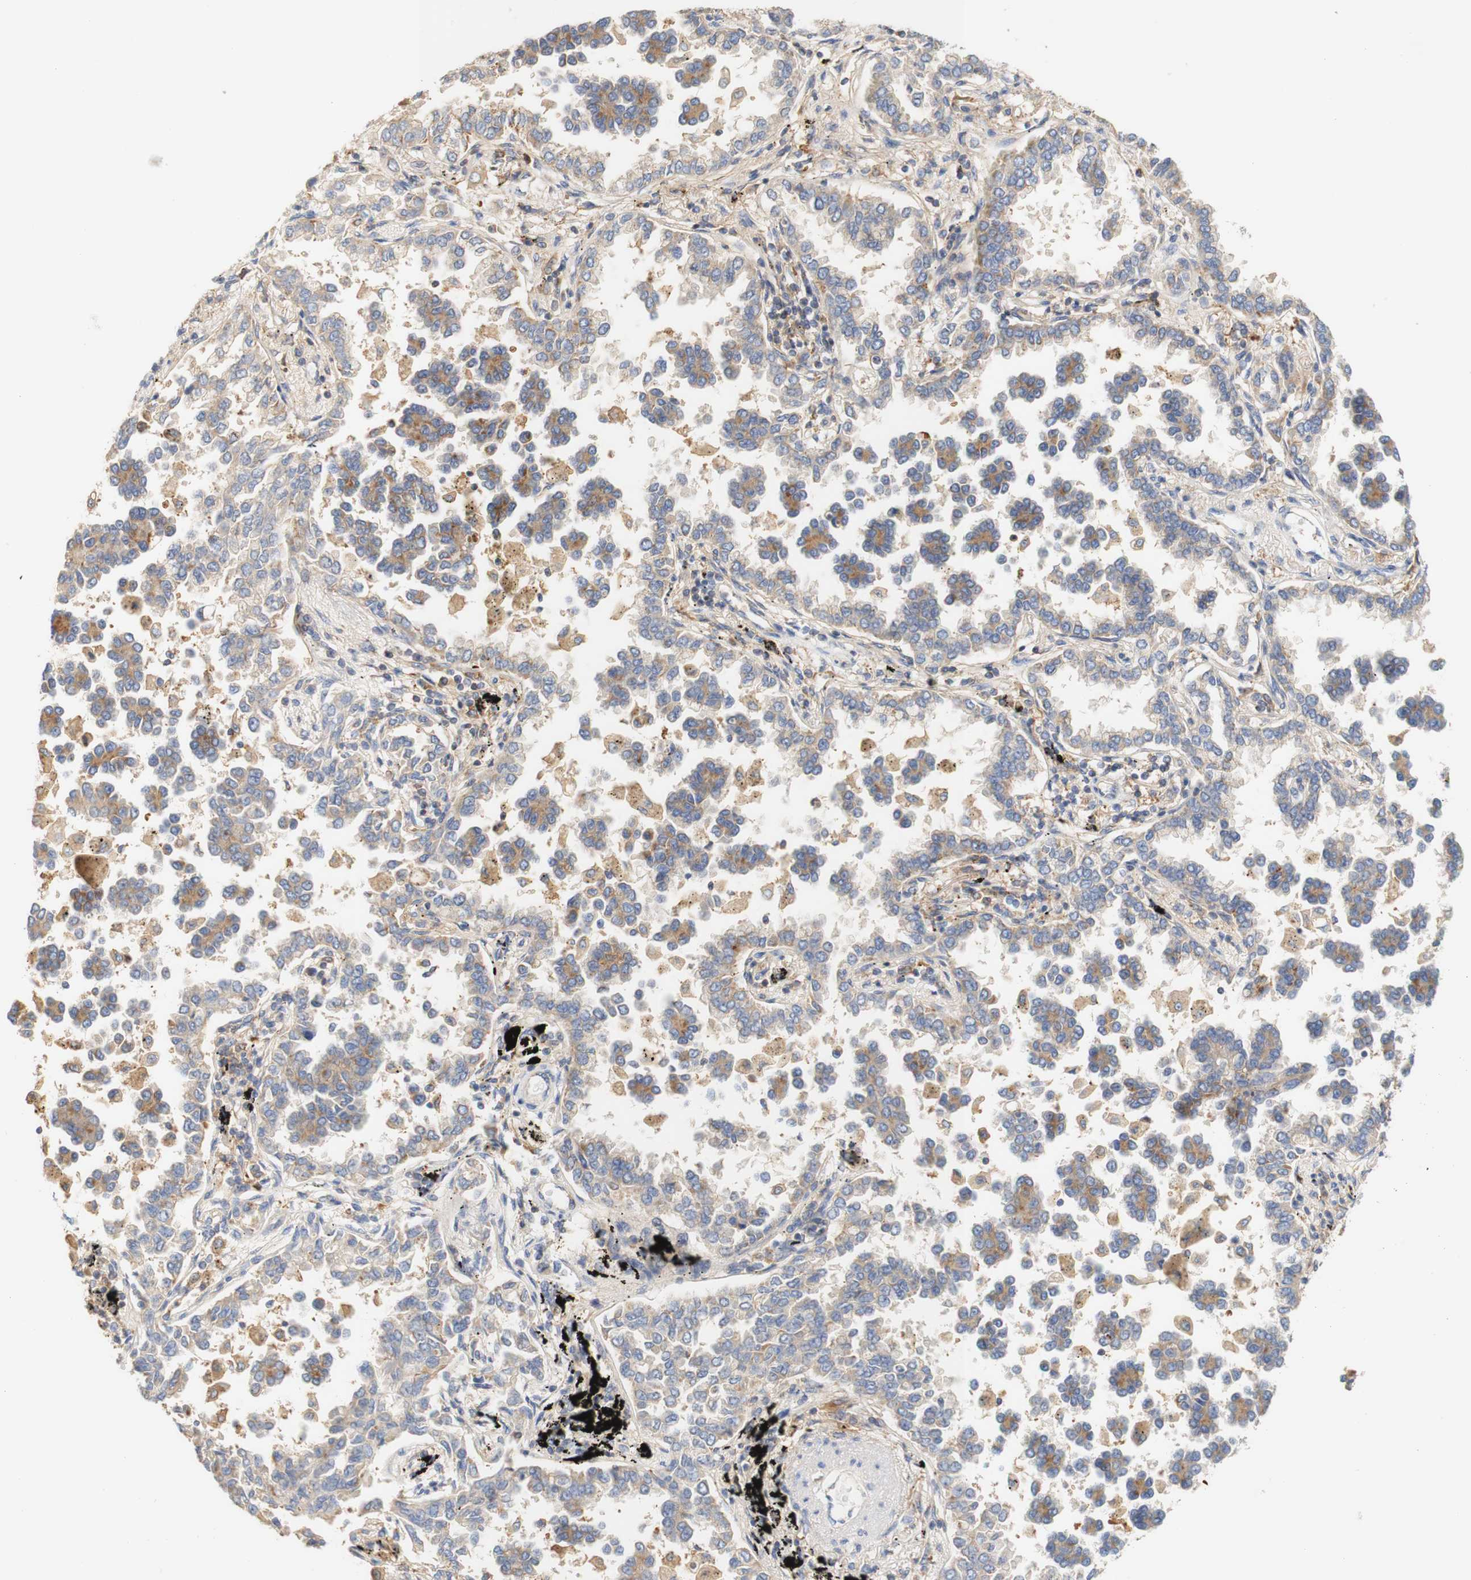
{"staining": {"intensity": "moderate", "quantity": "25%-75%", "location": "cytoplasmic/membranous"}, "tissue": "lung cancer", "cell_type": "Tumor cells", "image_type": "cancer", "snomed": [{"axis": "morphology", "description": "Normal tissue, NOS"}, {"axis": "morphology", "description": "Adenocarcinoma, NOS"}, {"axis": "topography", "description": "Lung"}], "caption": "Adenocarcinoma (lung) tissue displays moderate cytoplasmic/membranous staining in about 25%-75% of tumor cells, visualized by immunohistochemistry.", "gene": "PCDH7", "patient": {"sex": "male", "age": 59}}